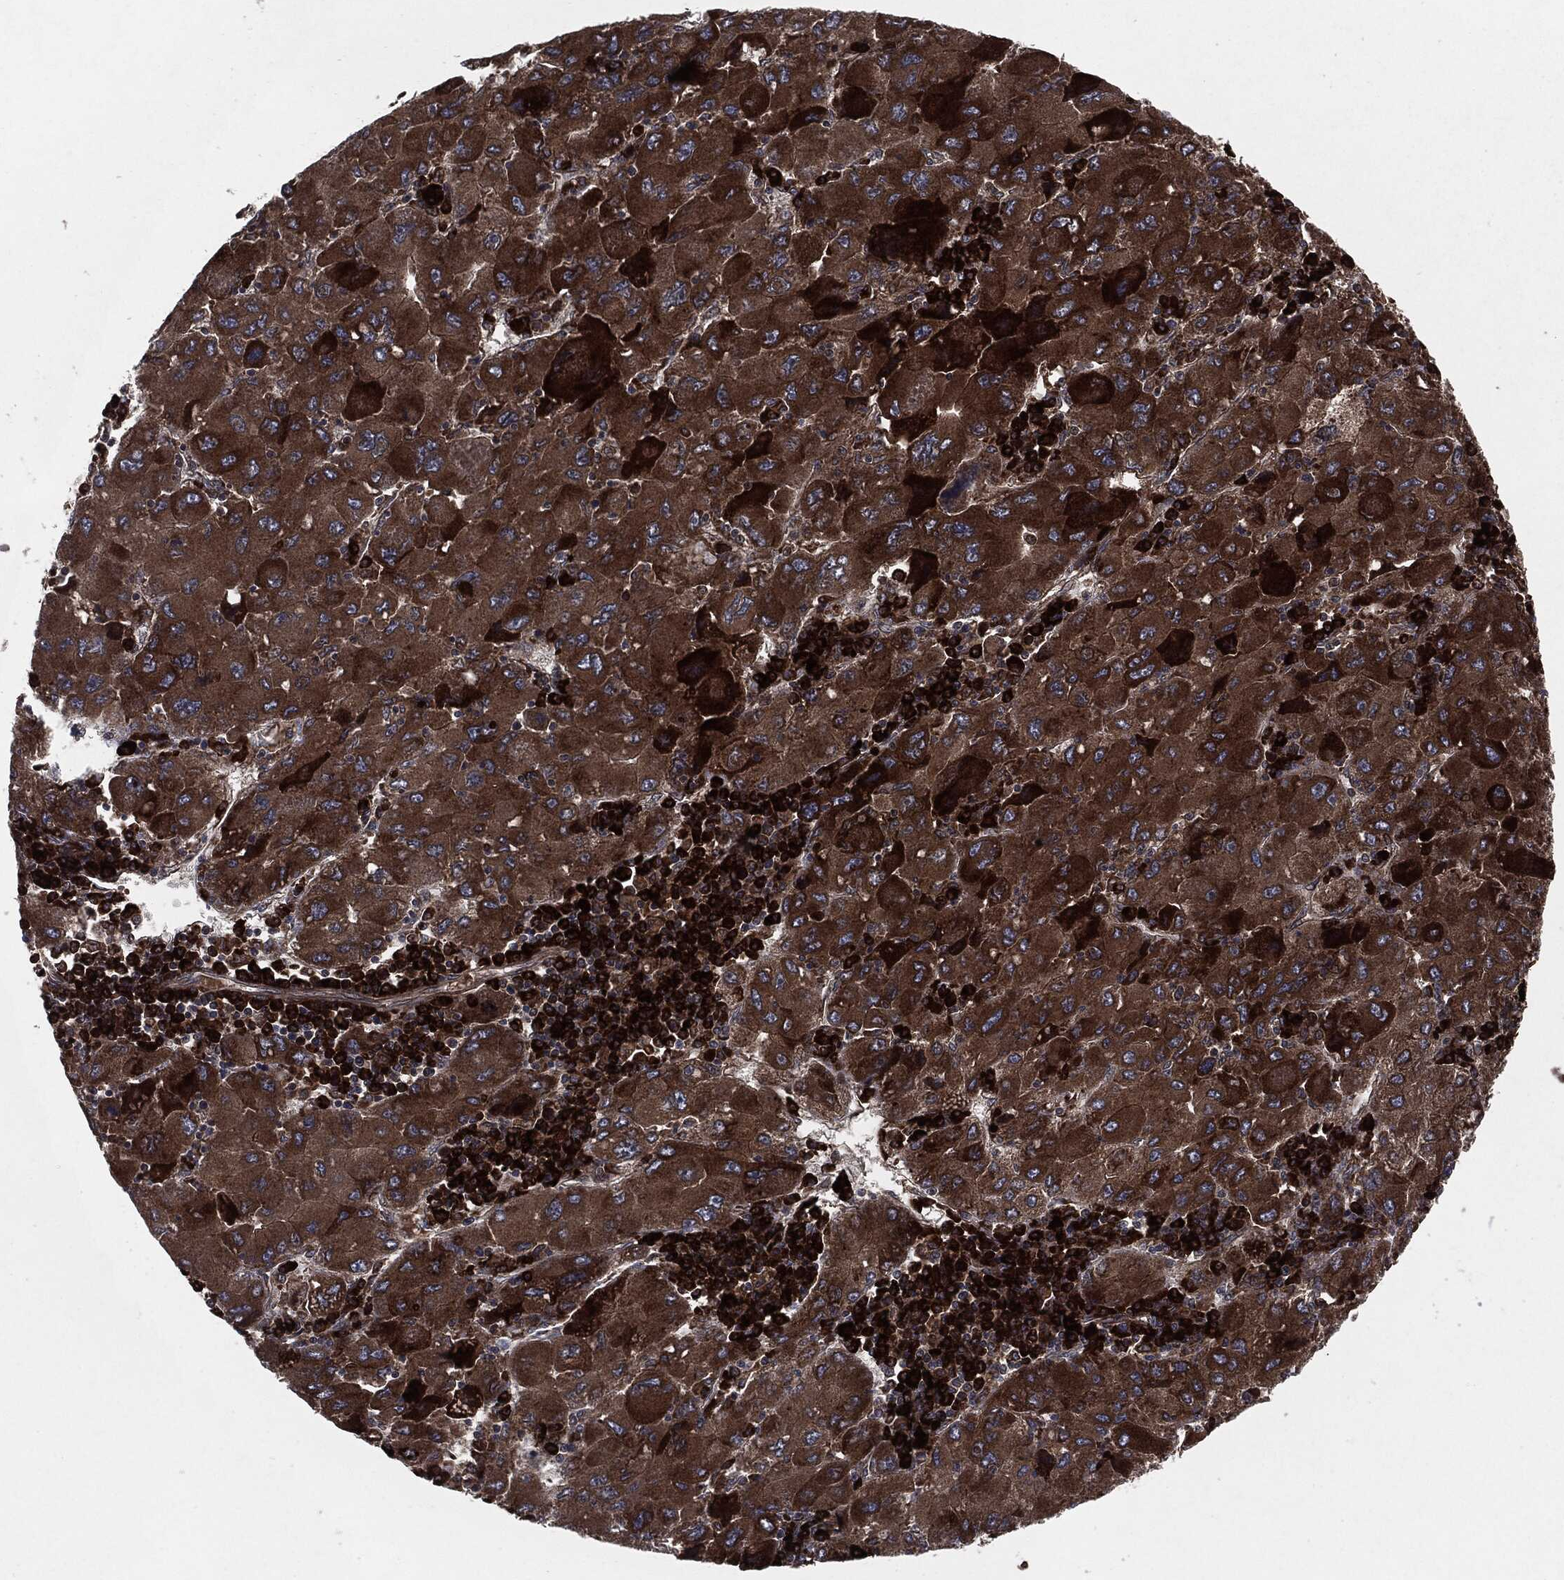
{"staining": {"intensity": "strong", "quantity": ">75%", "location": "cytoplasmic/membranous"}, "tissue": "liver cancer", "cell_type": "Tumor cells", "image_type": "cancer", "snomed": [{"axis": "morphology", "description": "Carcinoma, Hepatocellular, NOS"}, {"axis": "topography", "description": "Liver"}], "caption": "This micrograph shows IHC staining of human hepatocellular carcinoma (liver), with high strong cytoplasmic/membranous staining in about >75% of tumor cells.", "gene": "RAF1", "patient": {"sex": "male", "age": 75}}